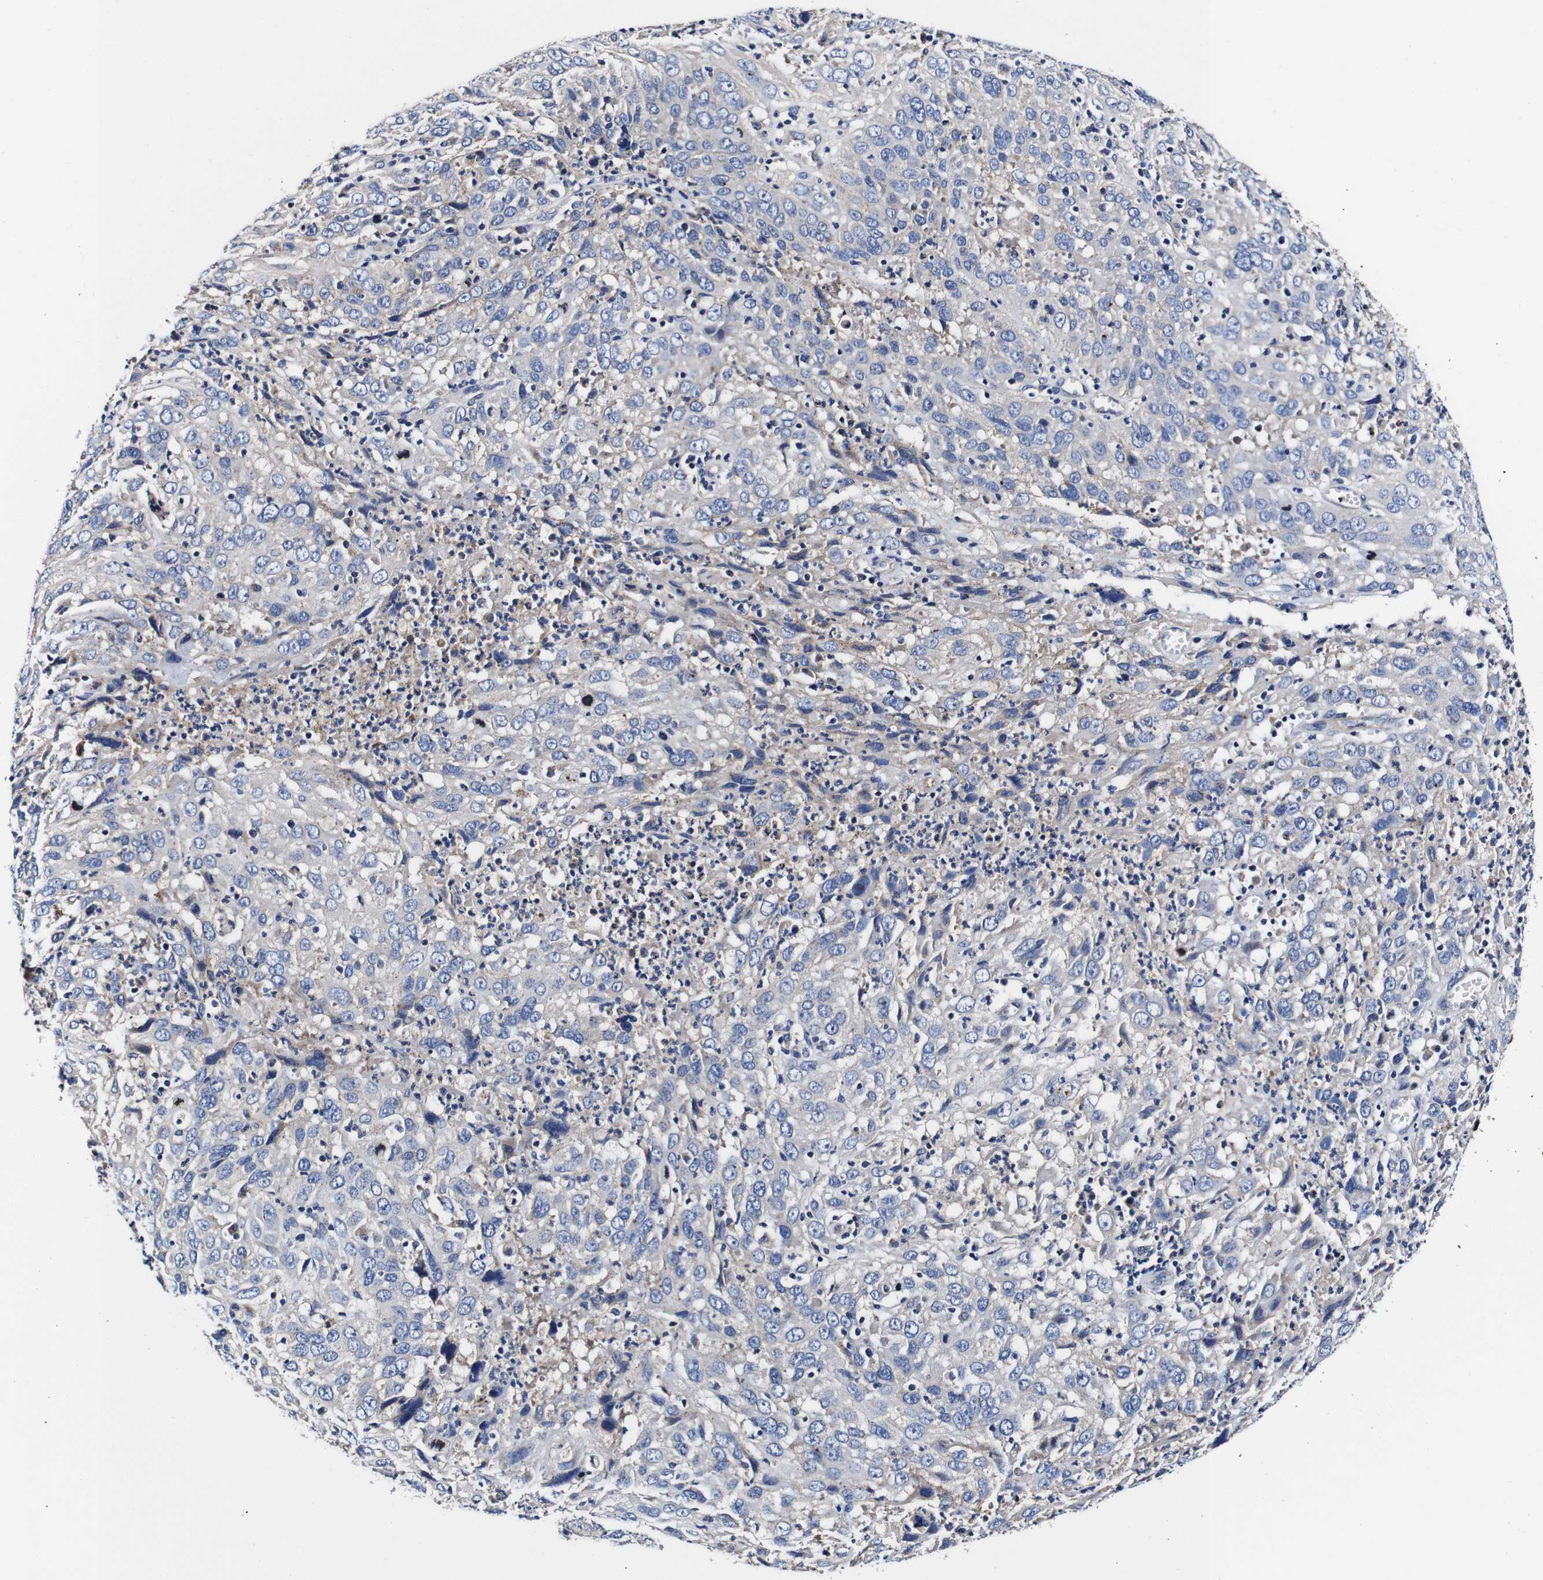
{"staining": {"intensity": "negative", "quantity": "none", "location": "none"}, "tissue": "cervical cancer", "cell_type": "Tumor cells", "image_type": "cancer", "snomed": [{"axis": "morphology", "description": "Squamous cell carcinoma, NOS"}, {"axis": "topography", "description": "Cervix"}], "caption": "A histopathology image of human cervical squamous cell carcinoma is negative for staining in tumor cells. Nuclei are stained in blue.", "gene": "PDCD6IP", "patient": {"sex": "female", "age": 32}}